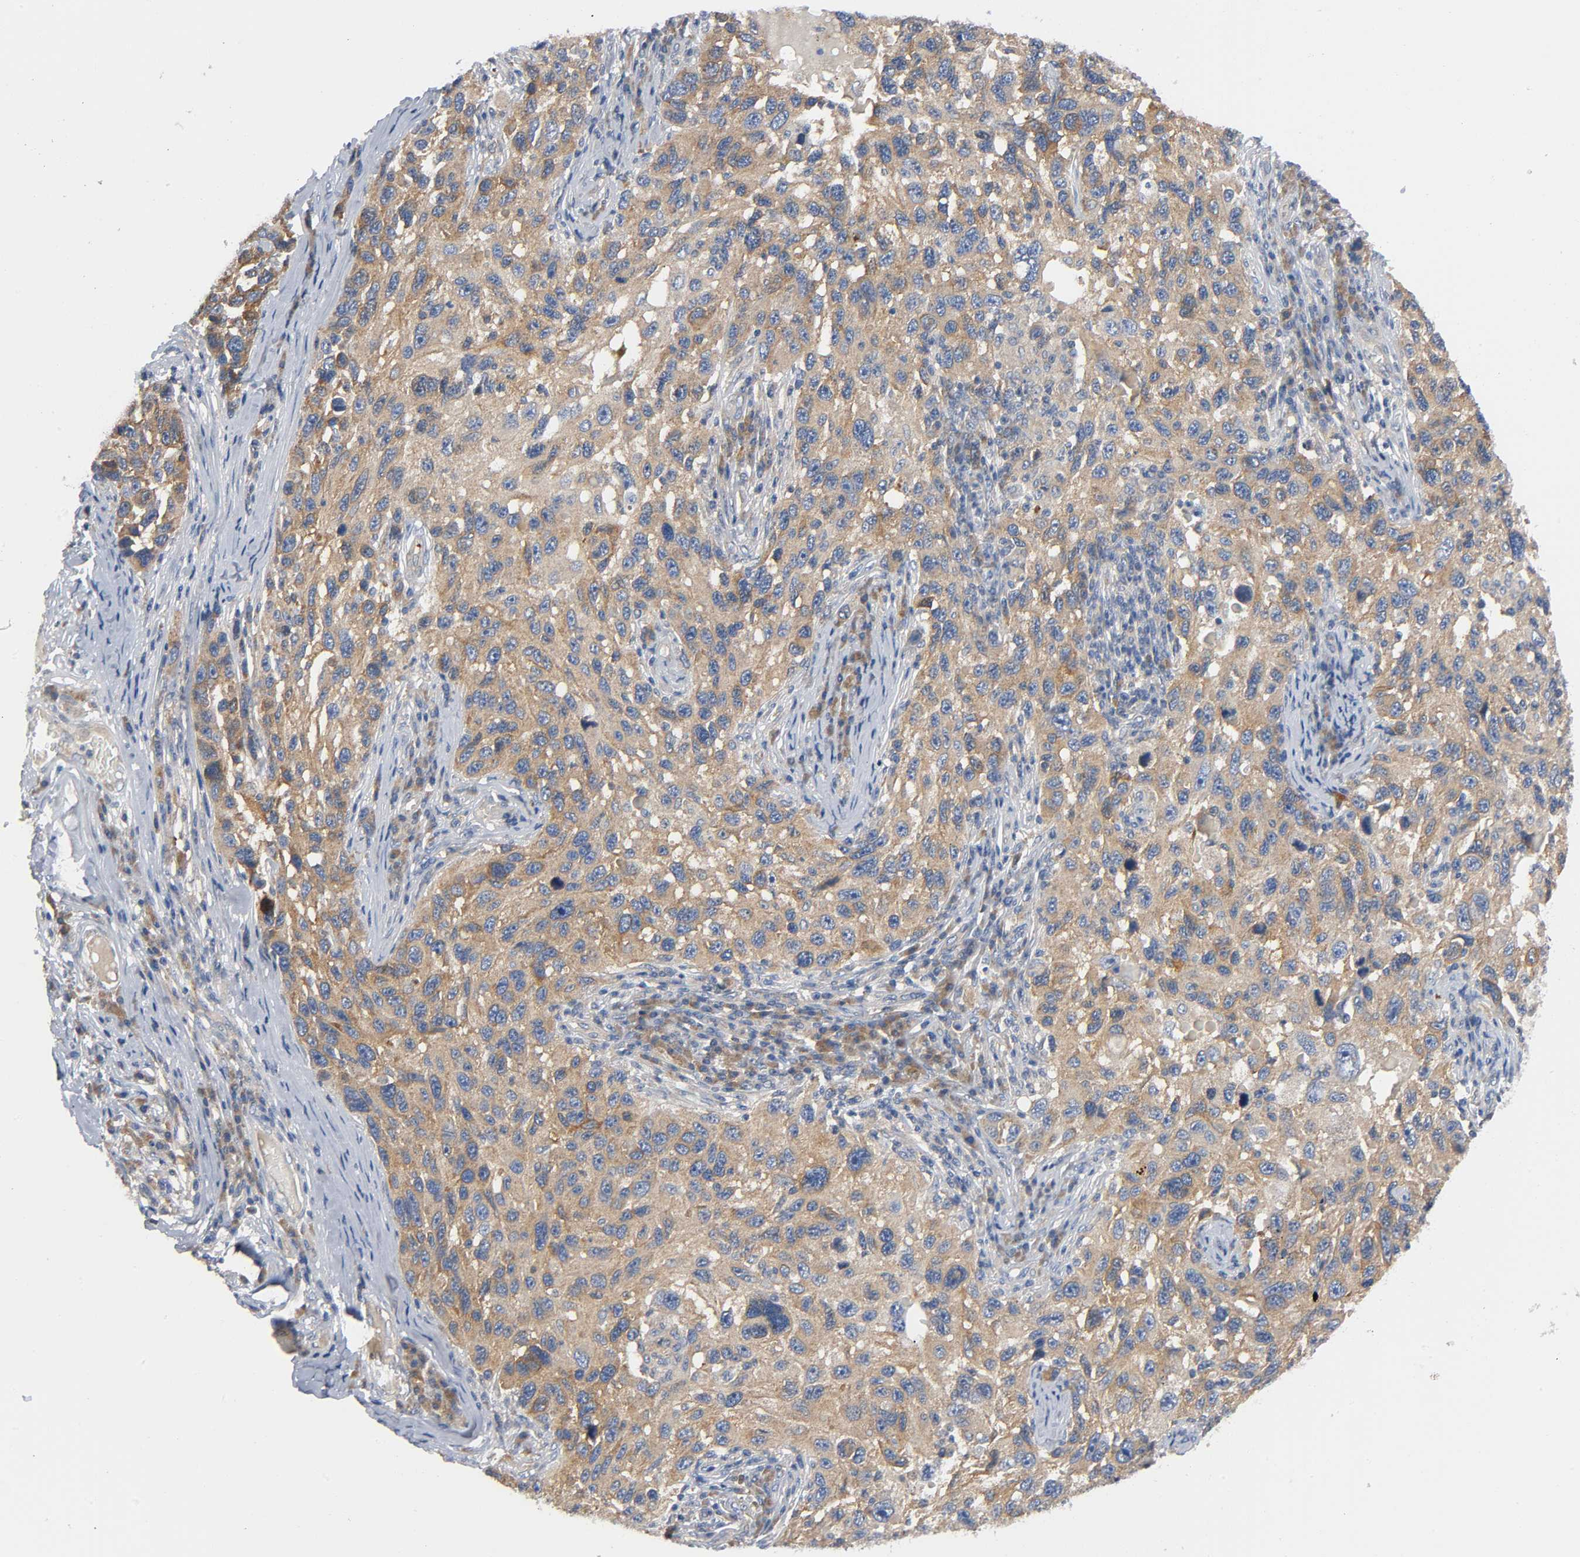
{"staining": {"intensity": "moderate", "quantity": ">75%", "location": "cytoplasmic/membranous"}, "tissue": "melanoma", "cell_type": "Tumor cells", "image_type": "cancer", "snomed": [{"axis": "morphology", "description": "Malignant melanoma, NOS"}, {"axis": "topography", "description": "Skin"}], "caption": "Immunohistochemistry (IHC) of human melanoma demonstrates medium levels of moderate cytoplasmic/membranous expression in about >75% of tumor cells.", "gene": "HDAC6", "patient": {"sex": "male", "age": 53}}